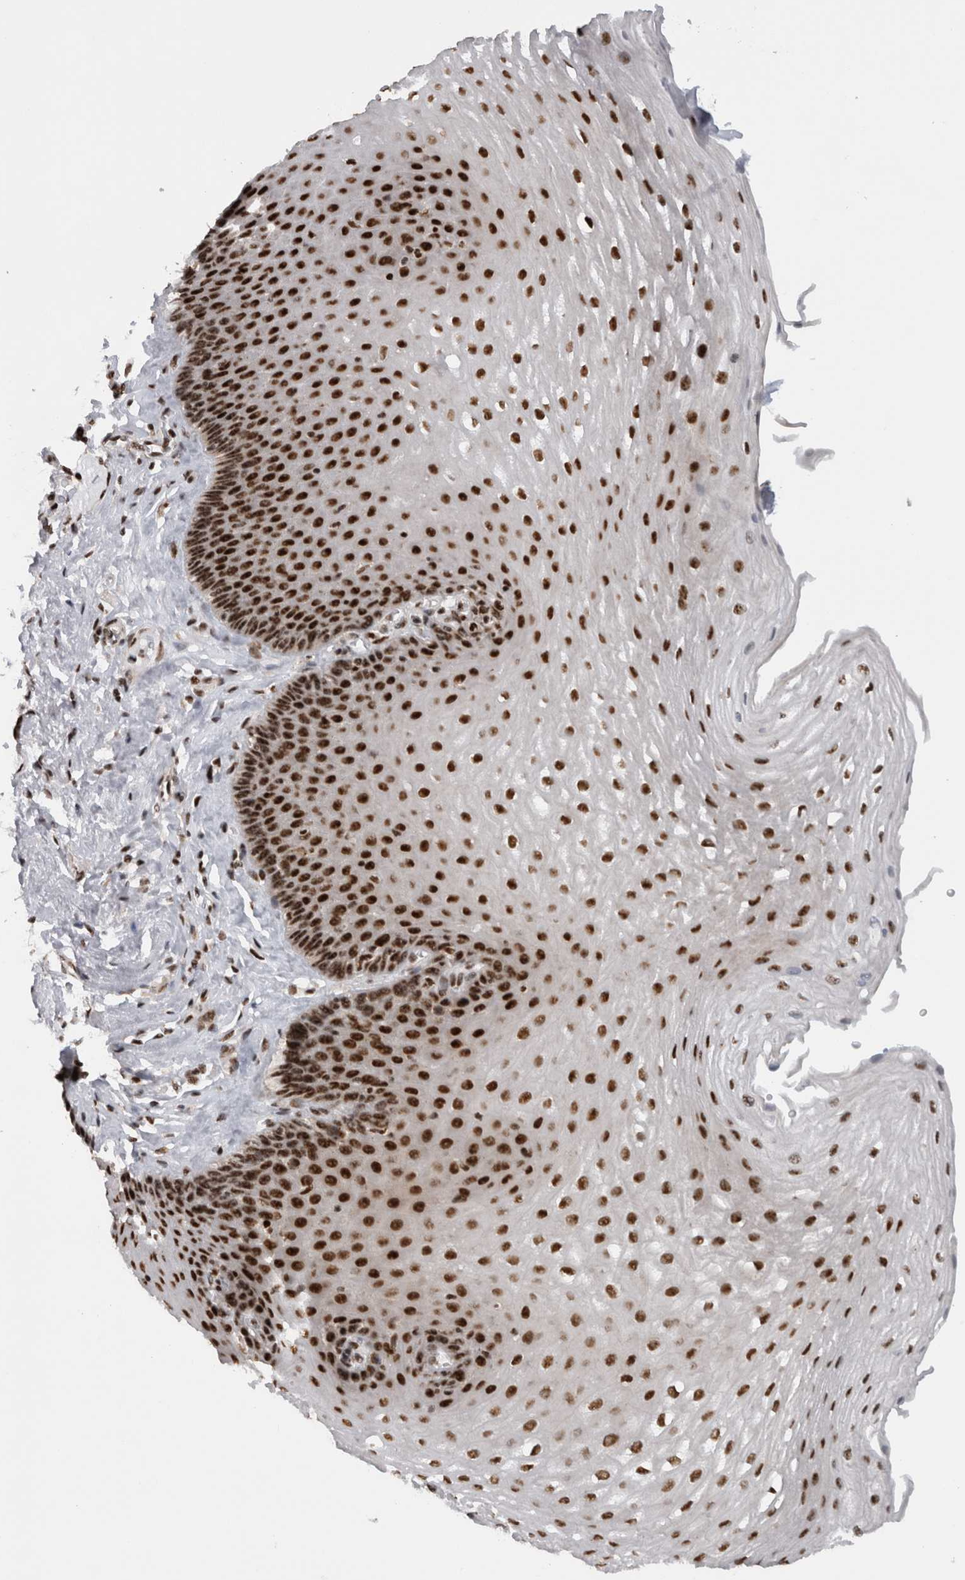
{"staining": {"intensity": "strong", "quantity": ">75%", "location": "nuclear"}, "tissue": "esophagus", "cell_type": "Squamous epithelial cells", "image_type": "normal", "snomed": [{"axis": "morphology", "description": "Normal tissue, NOS"}, {"axis": "topography", "description": "Esophagus"}], "caption": "A high amount of strong nuclear staining is present in about >75% of squamous epithelial cells in benign esophagus. (DAB IHC, brown staining for protein, blue staining for nuclei).", "gene": "CDK11A", "patient": {"sex": "female", "age": 66}}